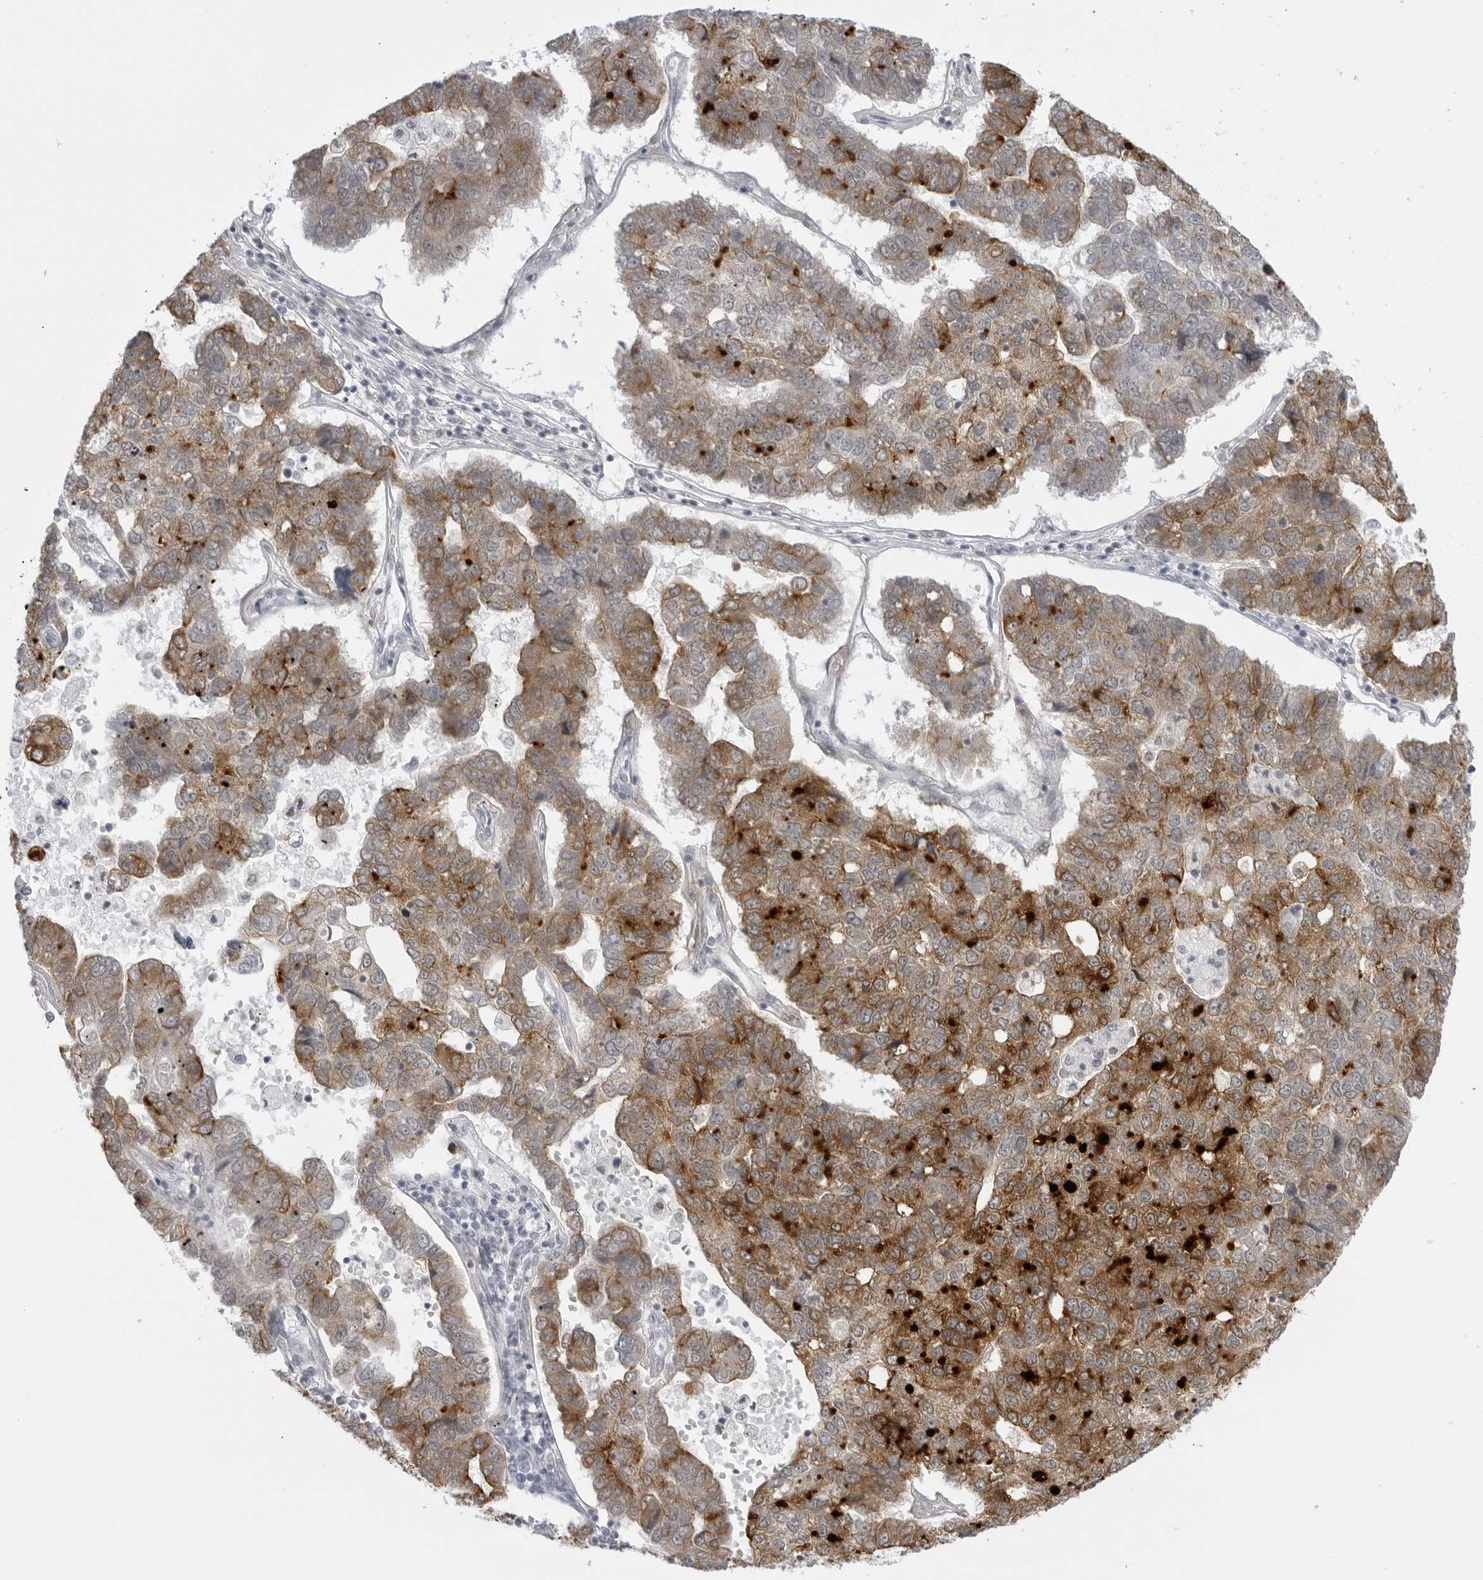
{"staining": {"intensity": "strong", "quantity": "25%-75%", "location": "cytoplasmic/membranous"}, "tissue": "pancreatic cancer", "cell_type": "Tumor cells", "image_type": "cancer", "snomed": [{"axis": "morphology", "description": "Adenocarcinoma, NOS"}, {"axis": "topography", "description": "Pancreas"}], "caption": "This micrograph shows IHC staining of human pancreatic adenocarcinoma, with high strong cytoplasmic/membranous positivity in about 25%-75% of tumor cells.", "gene": "SERPINF2", "patient": {"sex": "female", "age": 61}}